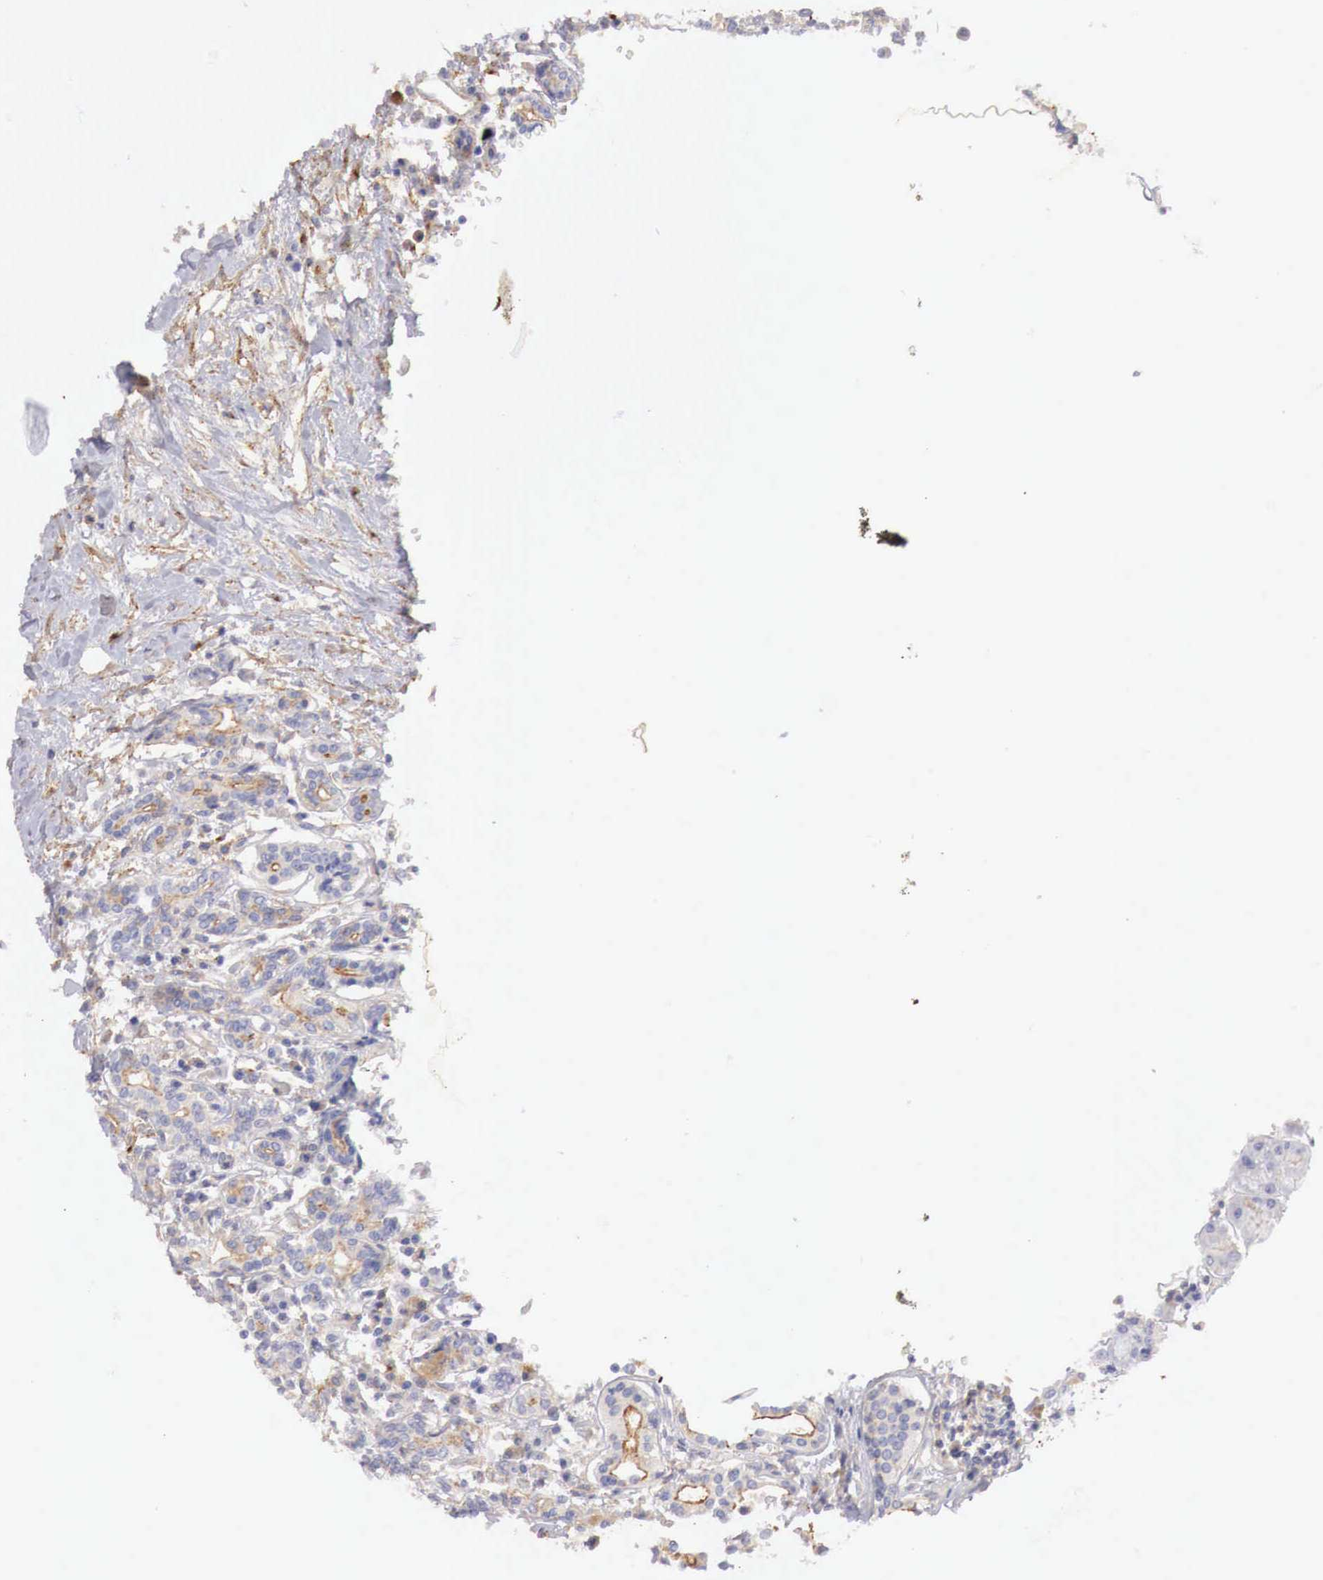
{"staining": {"intensity": "moderate", "quantity": "25%-75%", "location": "cytoplasmic/membranous"}, "tissue": "head and neck cancer", "cell_type": "Tumor cells", "image_type": "cancer", "snomed": [{"axis": "morphology", "description": "Squamous cell carcinoma, NOS"}, {"axis": "morphology", "description": "Squamous cell carcinoma, metastatic, NOS"}, {"axis": "topography", "description": "Lymph node"}, {"axis": "topography", "description": "Salivary gland"}, {"axis": "topography", "description": "Head-Neck"}], "caption": "Head and neck squamous cell carcinoma stained with a protein marker displays moderate staining in tumor cells.", "gene": "KLHDC7B", "patient": {"sex": "female", "age": 74}}